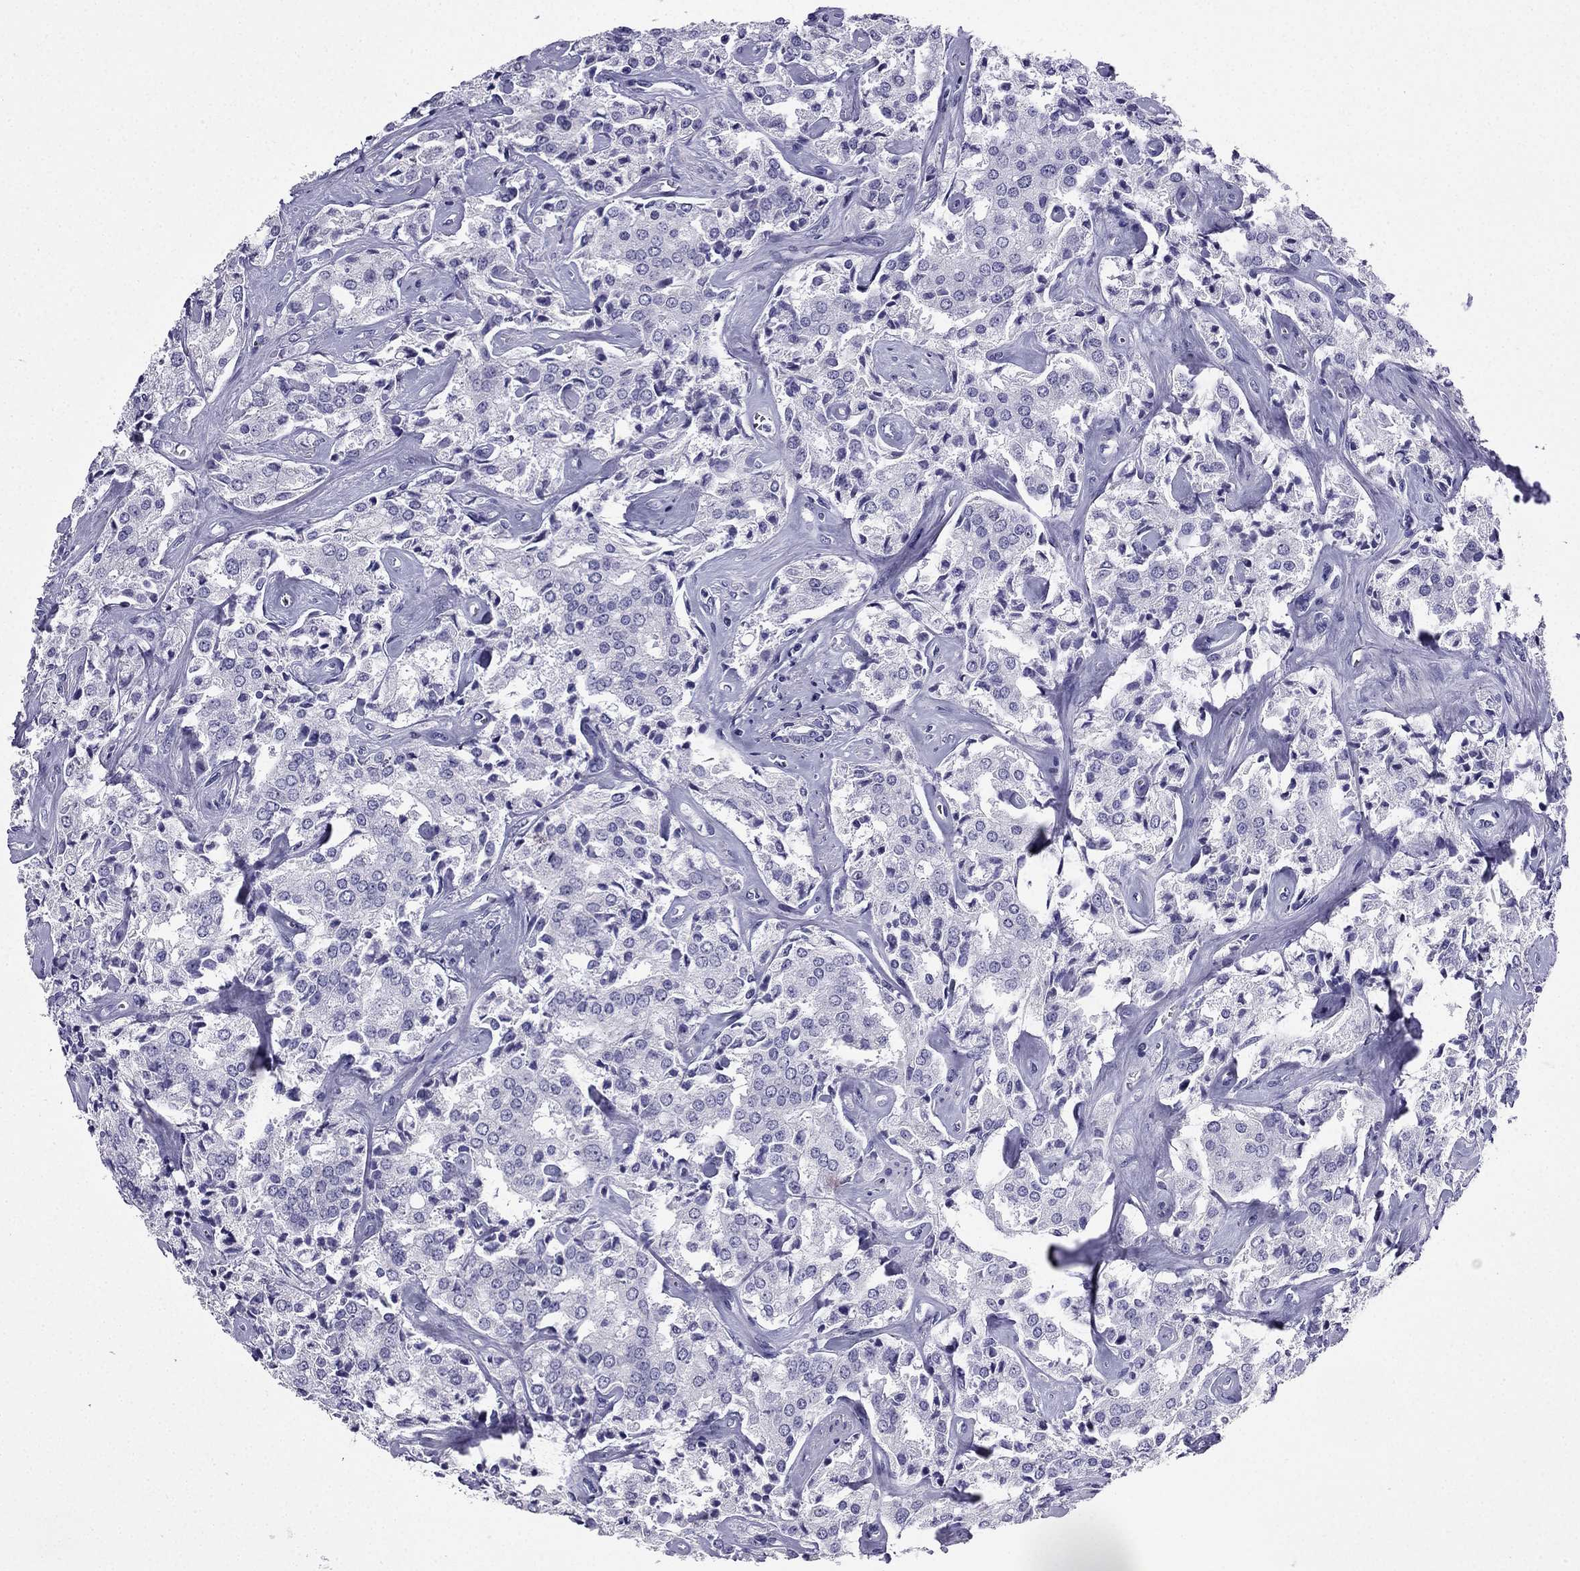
{"staining": {"intensity": "negative", "quantity": "none", "location": "none"}, "tissue": "prostate cancer", "cell_type": "Tumor cells", "image_type": "cancer", "snomed": [{"axis": "morphology", "description": "Adenocarcinoma, NOS"}, {"axis": "topography", "description": "Prostate"}], "caption": "Protein analysis of adenocarcinoma (prostate) shows no significant expression in tumor cells.", "gene": "NPTX1", "patient": {"sex": "male", "age": 66}}